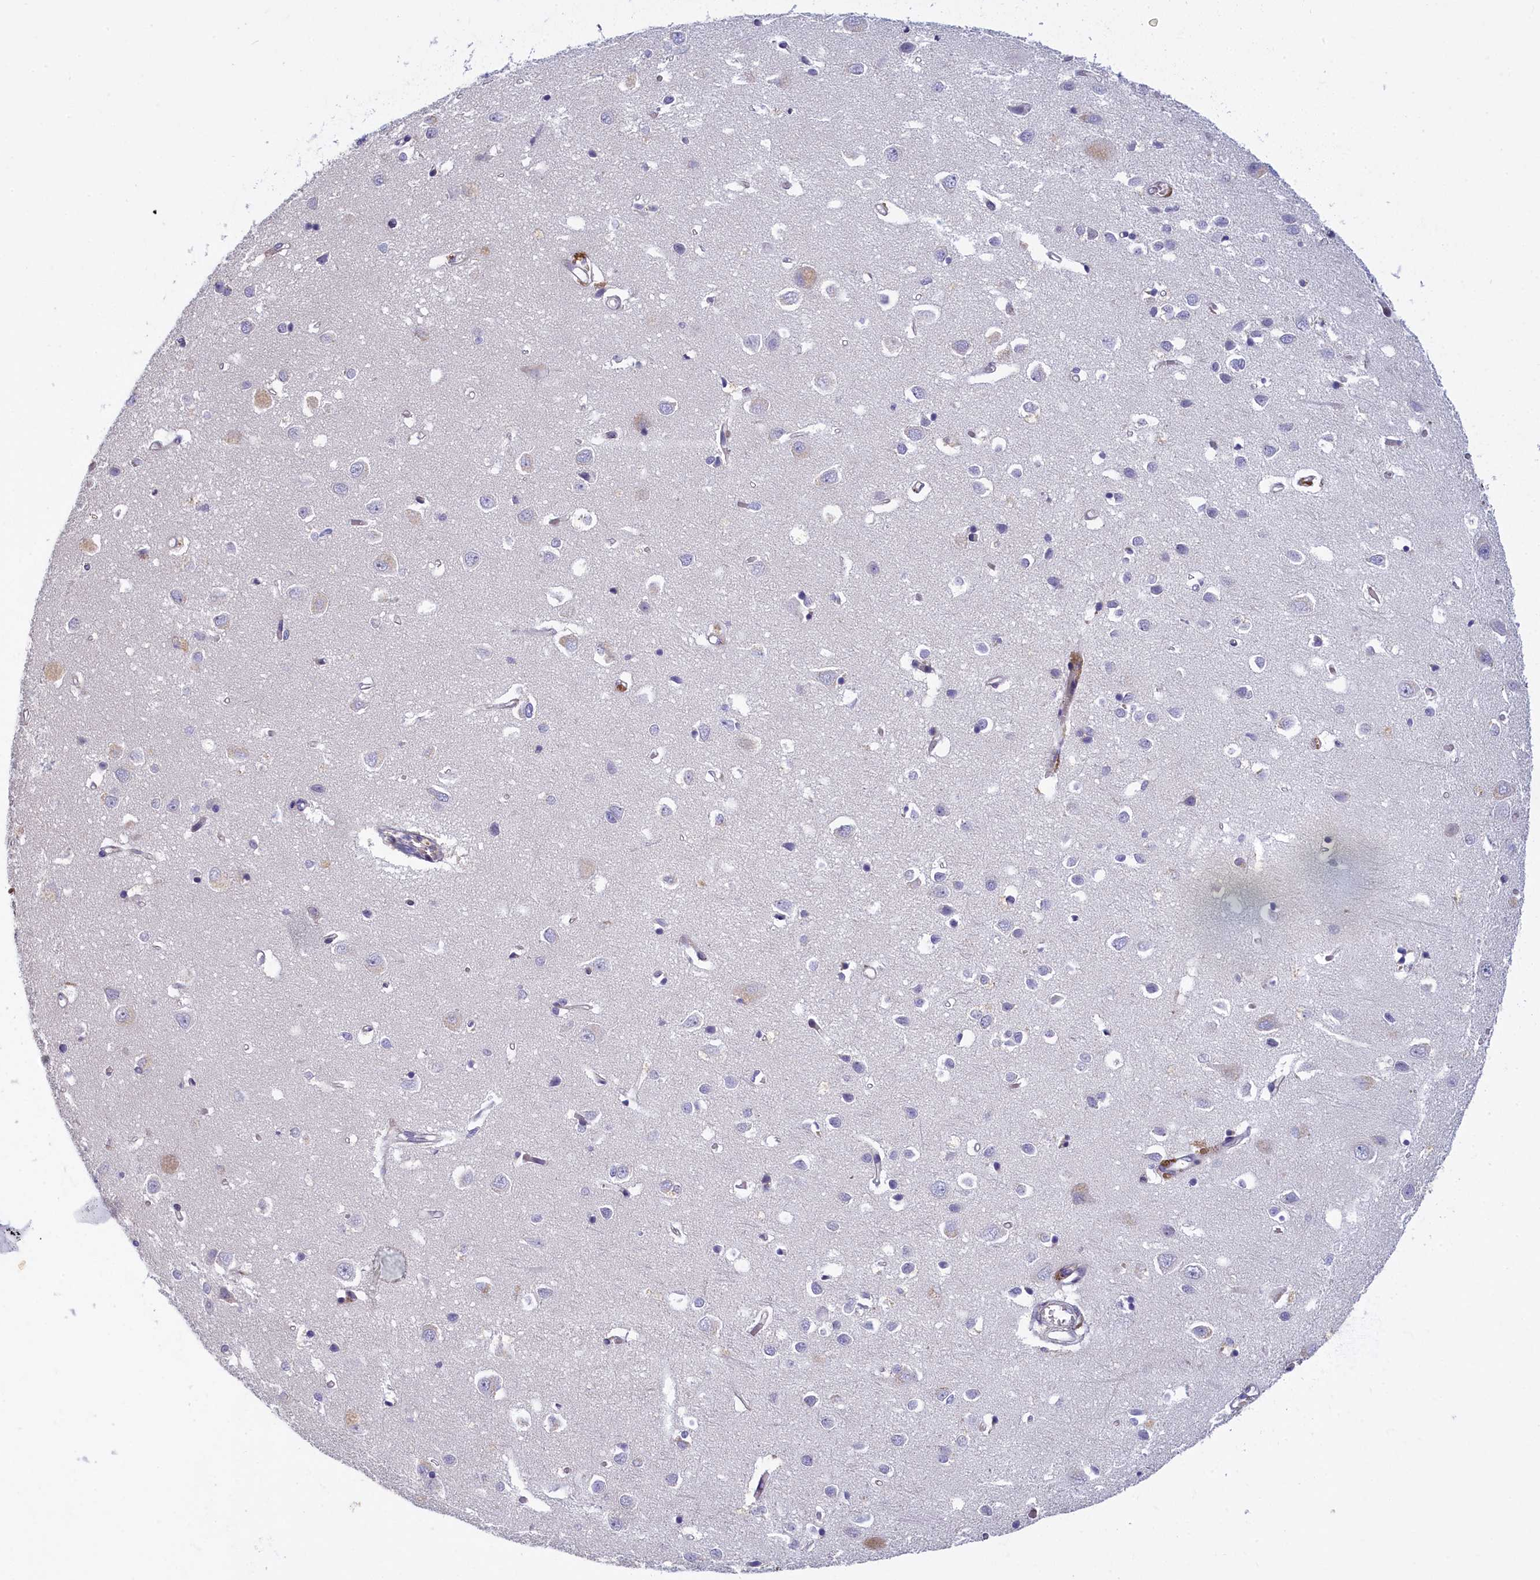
{"staining": {"intensity": "negative", "quantity": "none", "location": "none"}, "tissue": "cerebral cortex", "cell_type": "Endothelial cells", "image_type": "normal", "snomed": [{"axis": "morphology", "description": "Normal tissue, NOS"}, {"axis": "topography", "description": "Cerebral cortex"}], "caption": "This micrograph is of benign cerebral cortex stained with IHC to label a protein in brown with the nuclei are counter-stained blue. There is no expression in endothelial cells. The staining was performed using DAB (3,3'-diaminobenzidine) to visualize the protein expression in brown, while the nuclei were stained in blue with hematoxylin (Magnification: 20x).", "gene": "NOL10", "patient": {"sex": "female", "age": 64}}